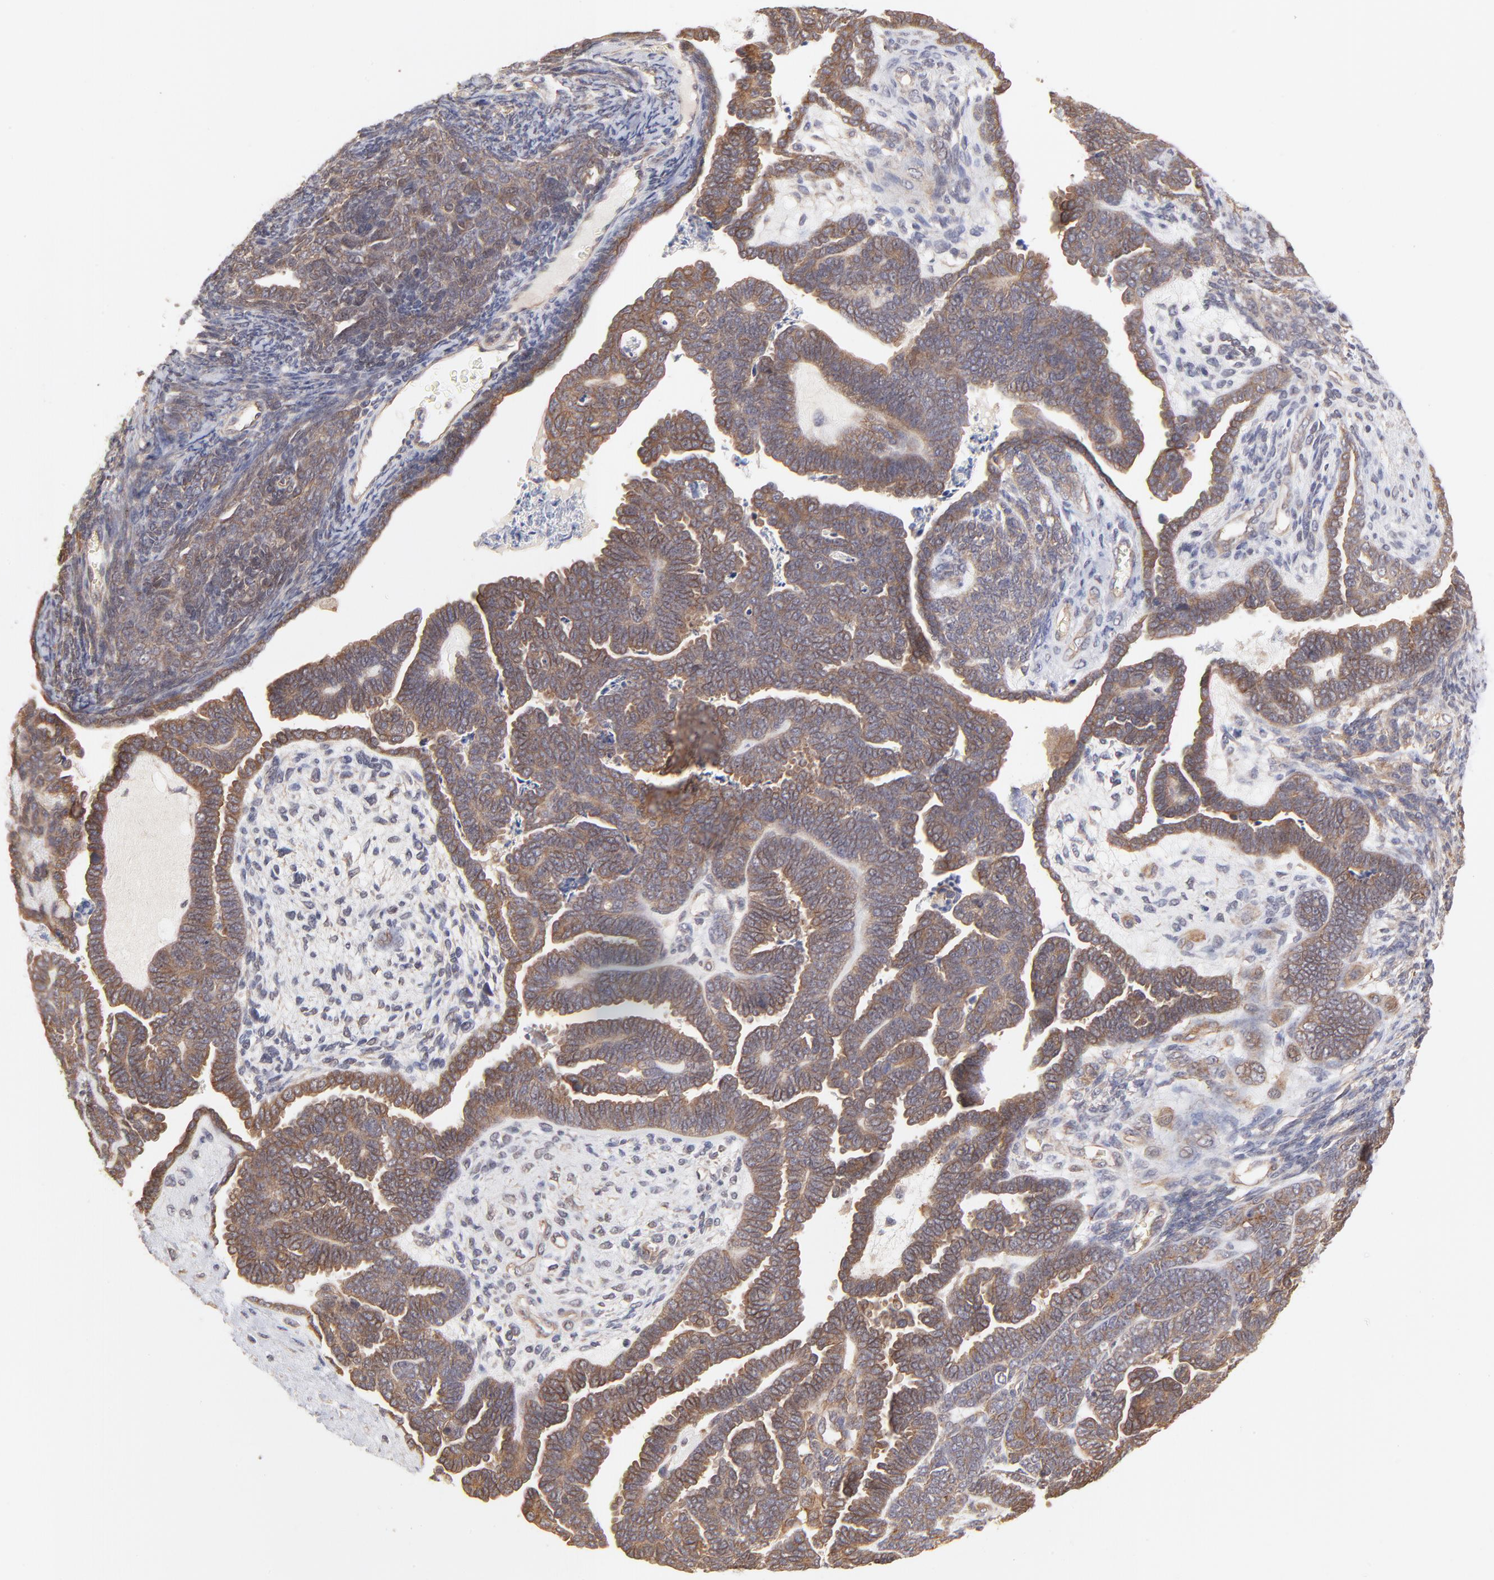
{"staining": {"intensity": "moderate", "quantity": ">75%", "location": "cytoplasmic/membranous"}, "tissue": "endometrial cancer", "cell_type": "Tumor cells", "image_type": "cancer", "snomed": [{"axis": "morphology", "description": "Neoplasm, malignant, NOS"}, {"axis": "topography", "description": "Endometrium"}], "caption": "Protein staining of endometrial malignant neoplasm tissue exhibits moderate cytoplasmic/membranous positivity in approximately >75% of tumor cells. (DAB = brown stain, brightfield microscopy at high magnification).", "gene": "STAP2", "patient": {"sex": "female", "age": 74}}